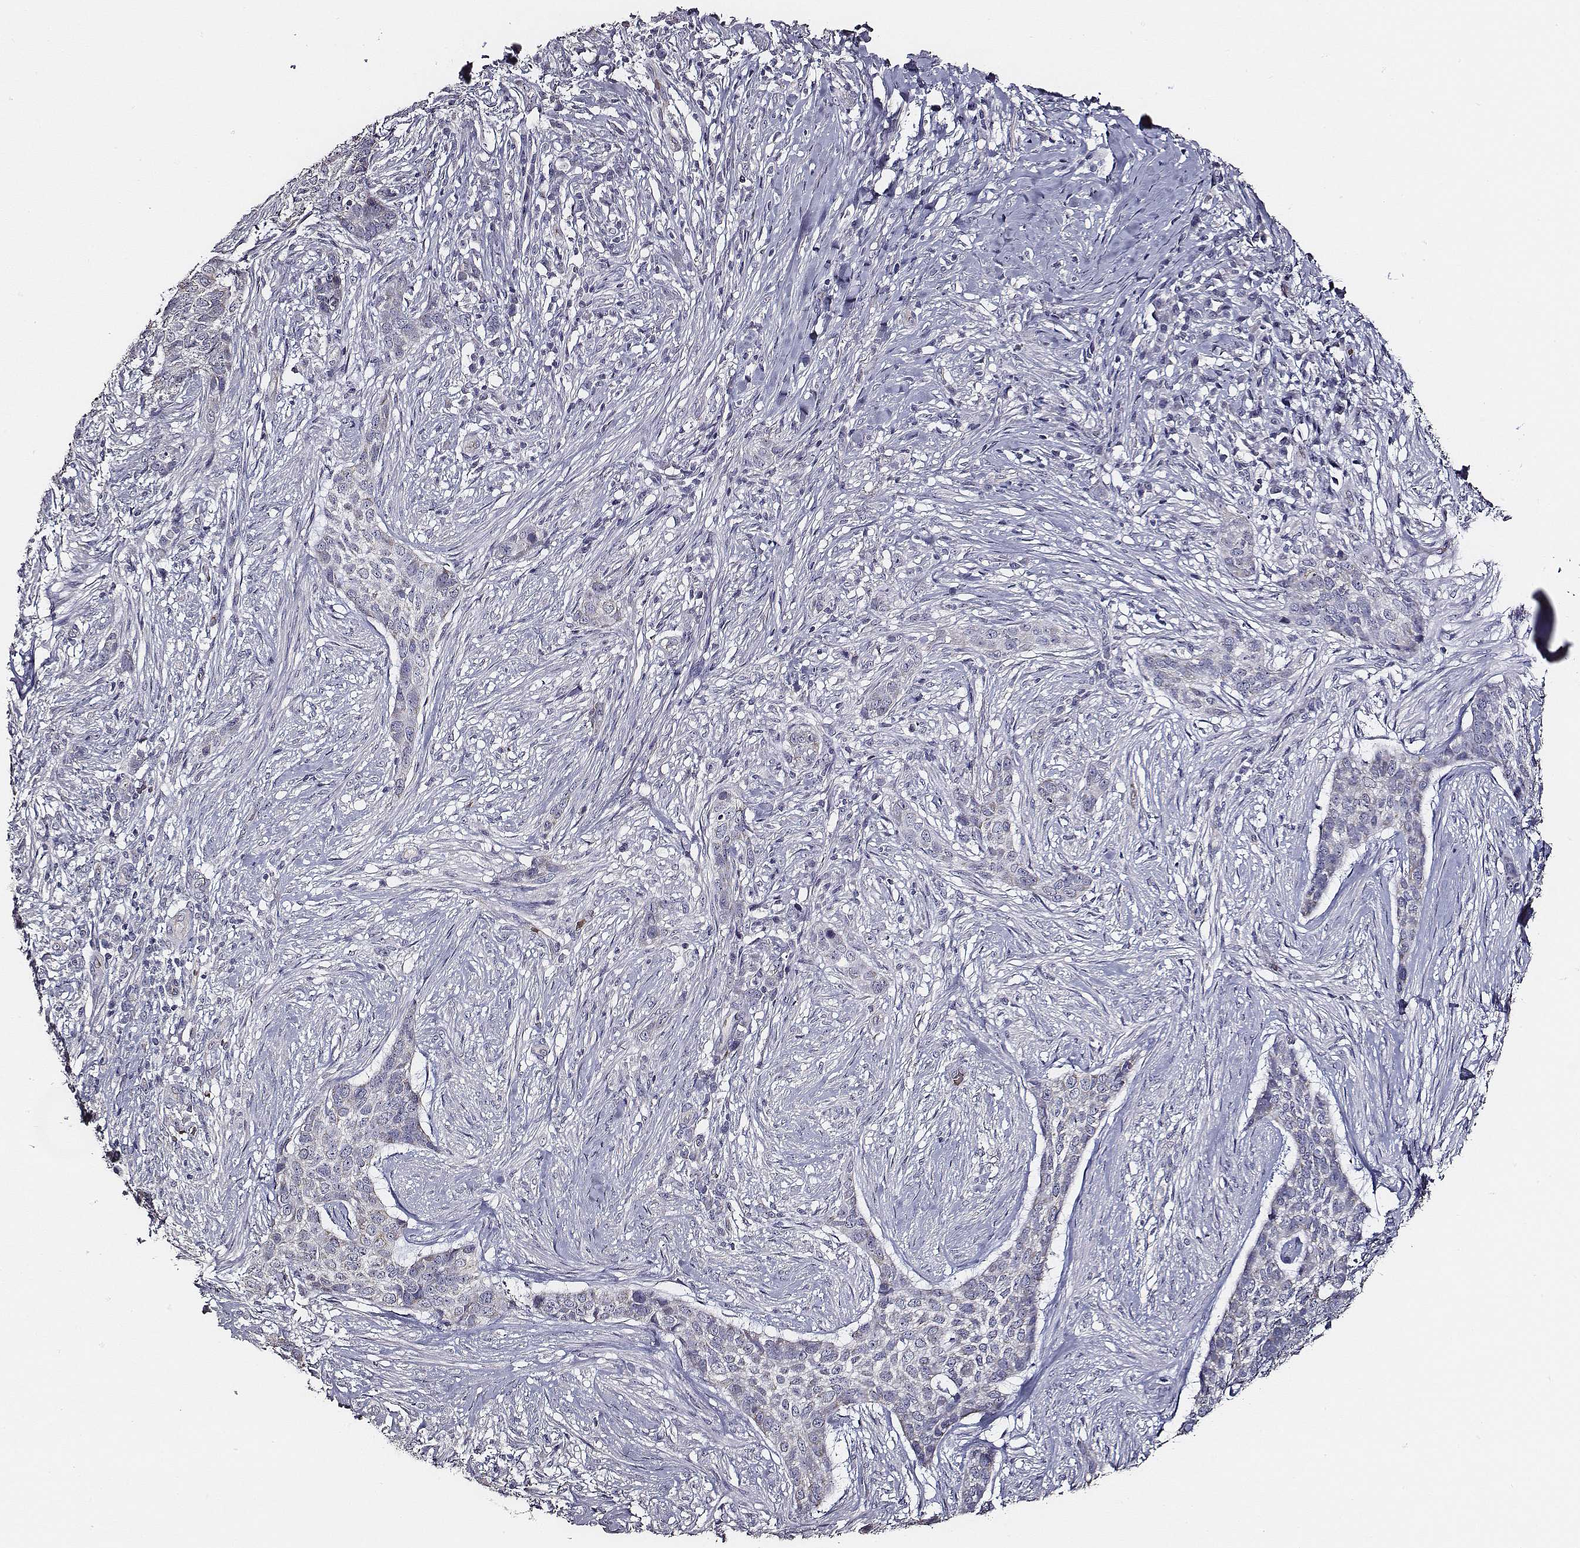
{"staining": {"intensity": "negative", "quantity": "none", "location": "none"}, "tissue": "skin cancer", "cell_type": "Tumor cells", "image_type": "cancer", "snomed": [{"axis": "morphology", "description": "Basal cell carcinoma"}, {"axis": "topography", "description": "Skin"}], "caption": "Photomicrograph shows no significant protein positivity in tumor cells of skin basal cell carcinoma.", "gene": "AADAT", "patient": {"sex": "female", "age": 69}}